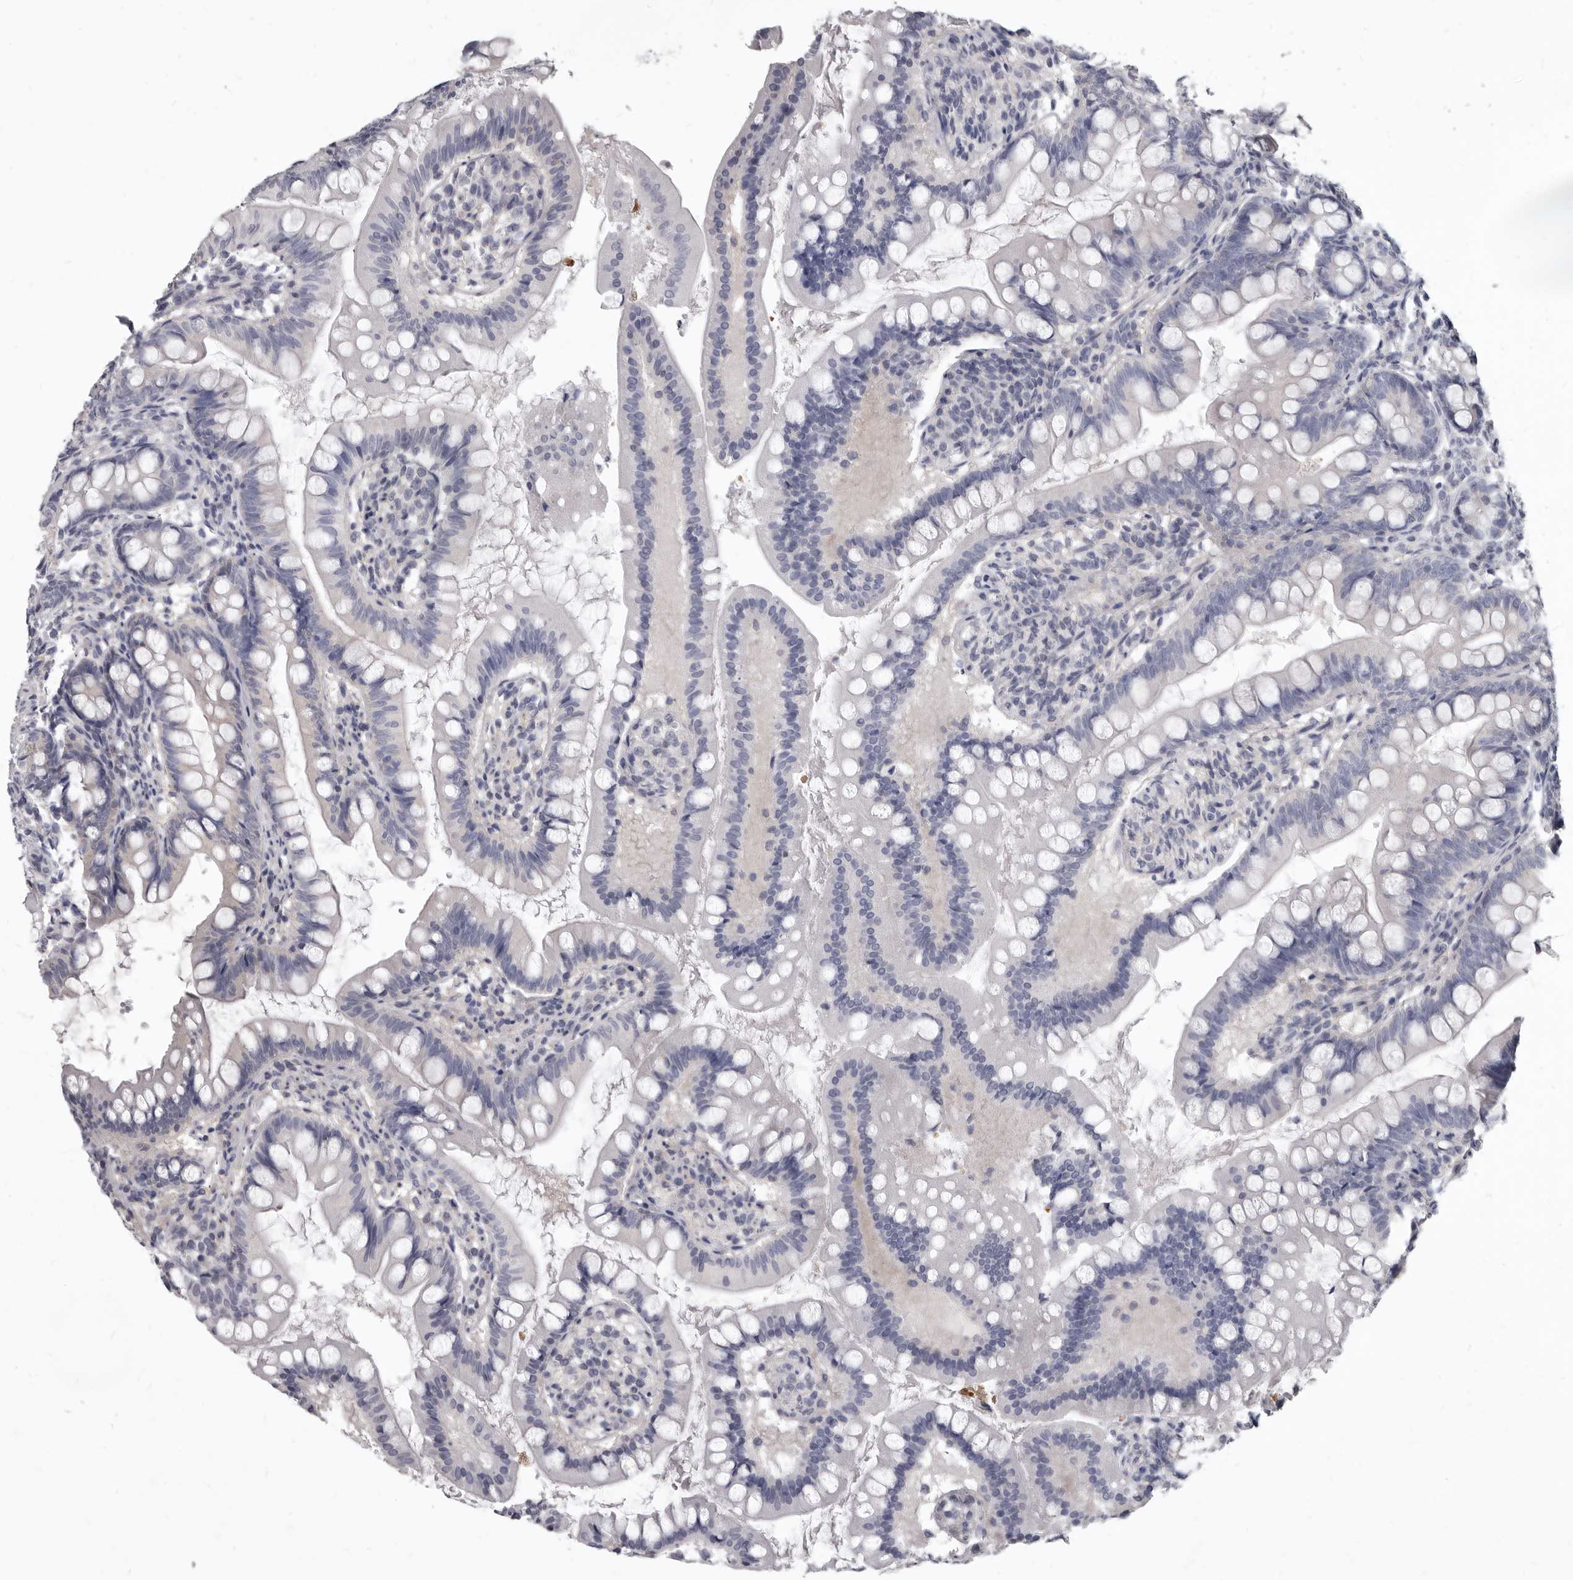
{"staining": {"intensity": "weak", "quantity": "<25%", "location": "cytoplasmic/membranous"}, "tissue": "small intestine", "cell_type": "Glandular cells", "image_type": "normal", "snomed": [{"axis": "morphology", "description": "Normal tissue, NOS"}, {"axis": "topography", "description": "Small intestine"}], "caption": "The histopathology image exhibits no staining of glandular cells in normal small intestine. (Brightfield microscopy of DAB (3,3'-diaminobenzidine) immunohistochemistry at high magnification).", "gene": "GSK3B", "patient": {"sex": "male", "age": 7}}